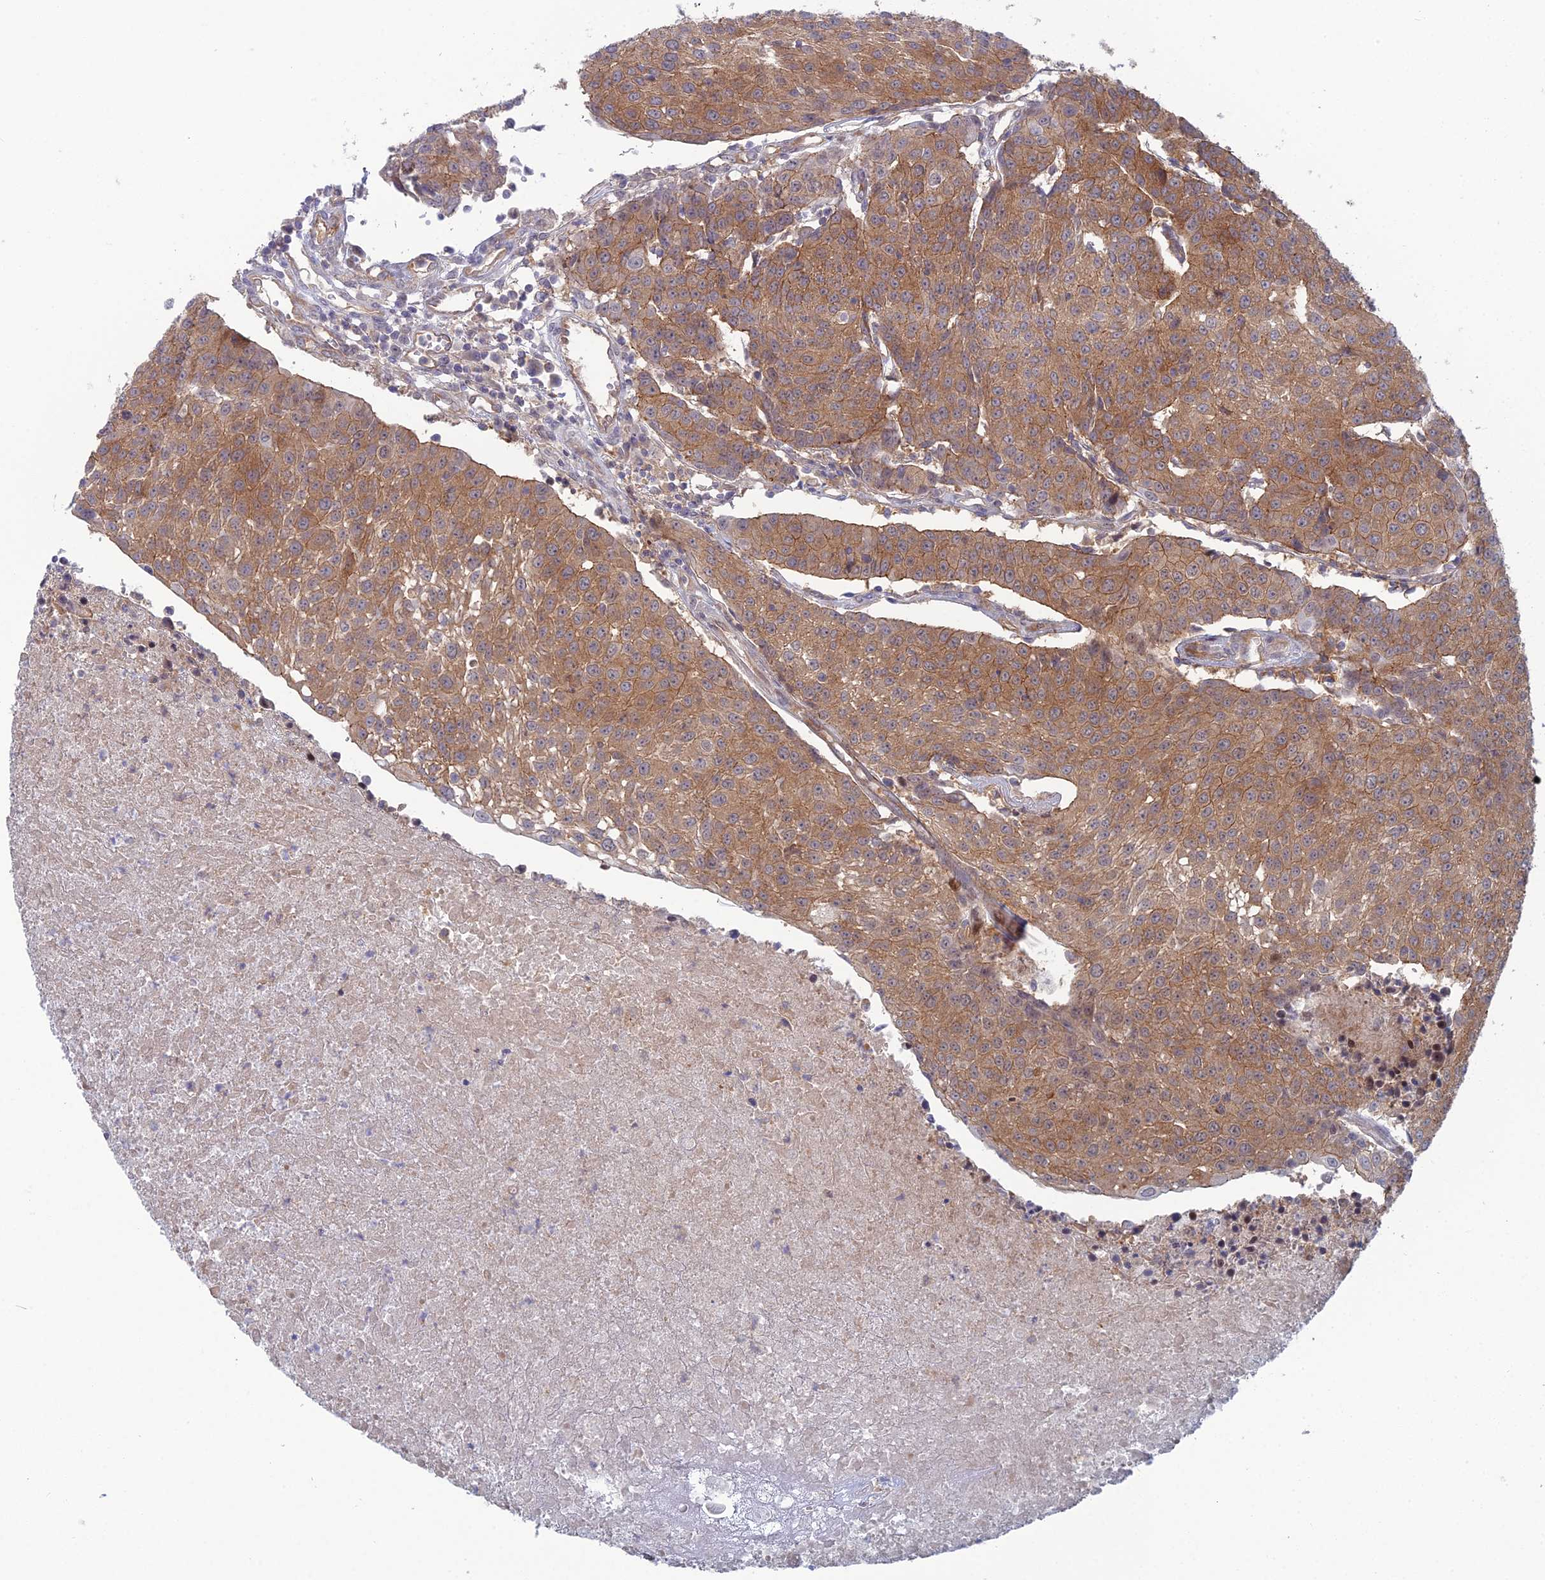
{"staining": {"intensity": "moderate", "quantity": ">75%", "location": "cytoplasmic/membranous"}, "tissue": "urothelial cancer", "cell_type": "Tumor cells", "image_type": "cancer", "snomed": [{"axis": "morphology", "description": "Urothelial carcinoma, High grade"}, {"axis": "topography", "description": "Urinary bladder"}], "caption": "This photomicrograph exhibits urothelial carcinoma (high-grade) stained with IHC to label a protein in brown. The cytoplasmic/membranous of tumor cells show moderate positivity for the protein. Nuclei are counter-stained blue.", "gene": "ABHD1", "patient": {"sex": "female", "age": 85}}